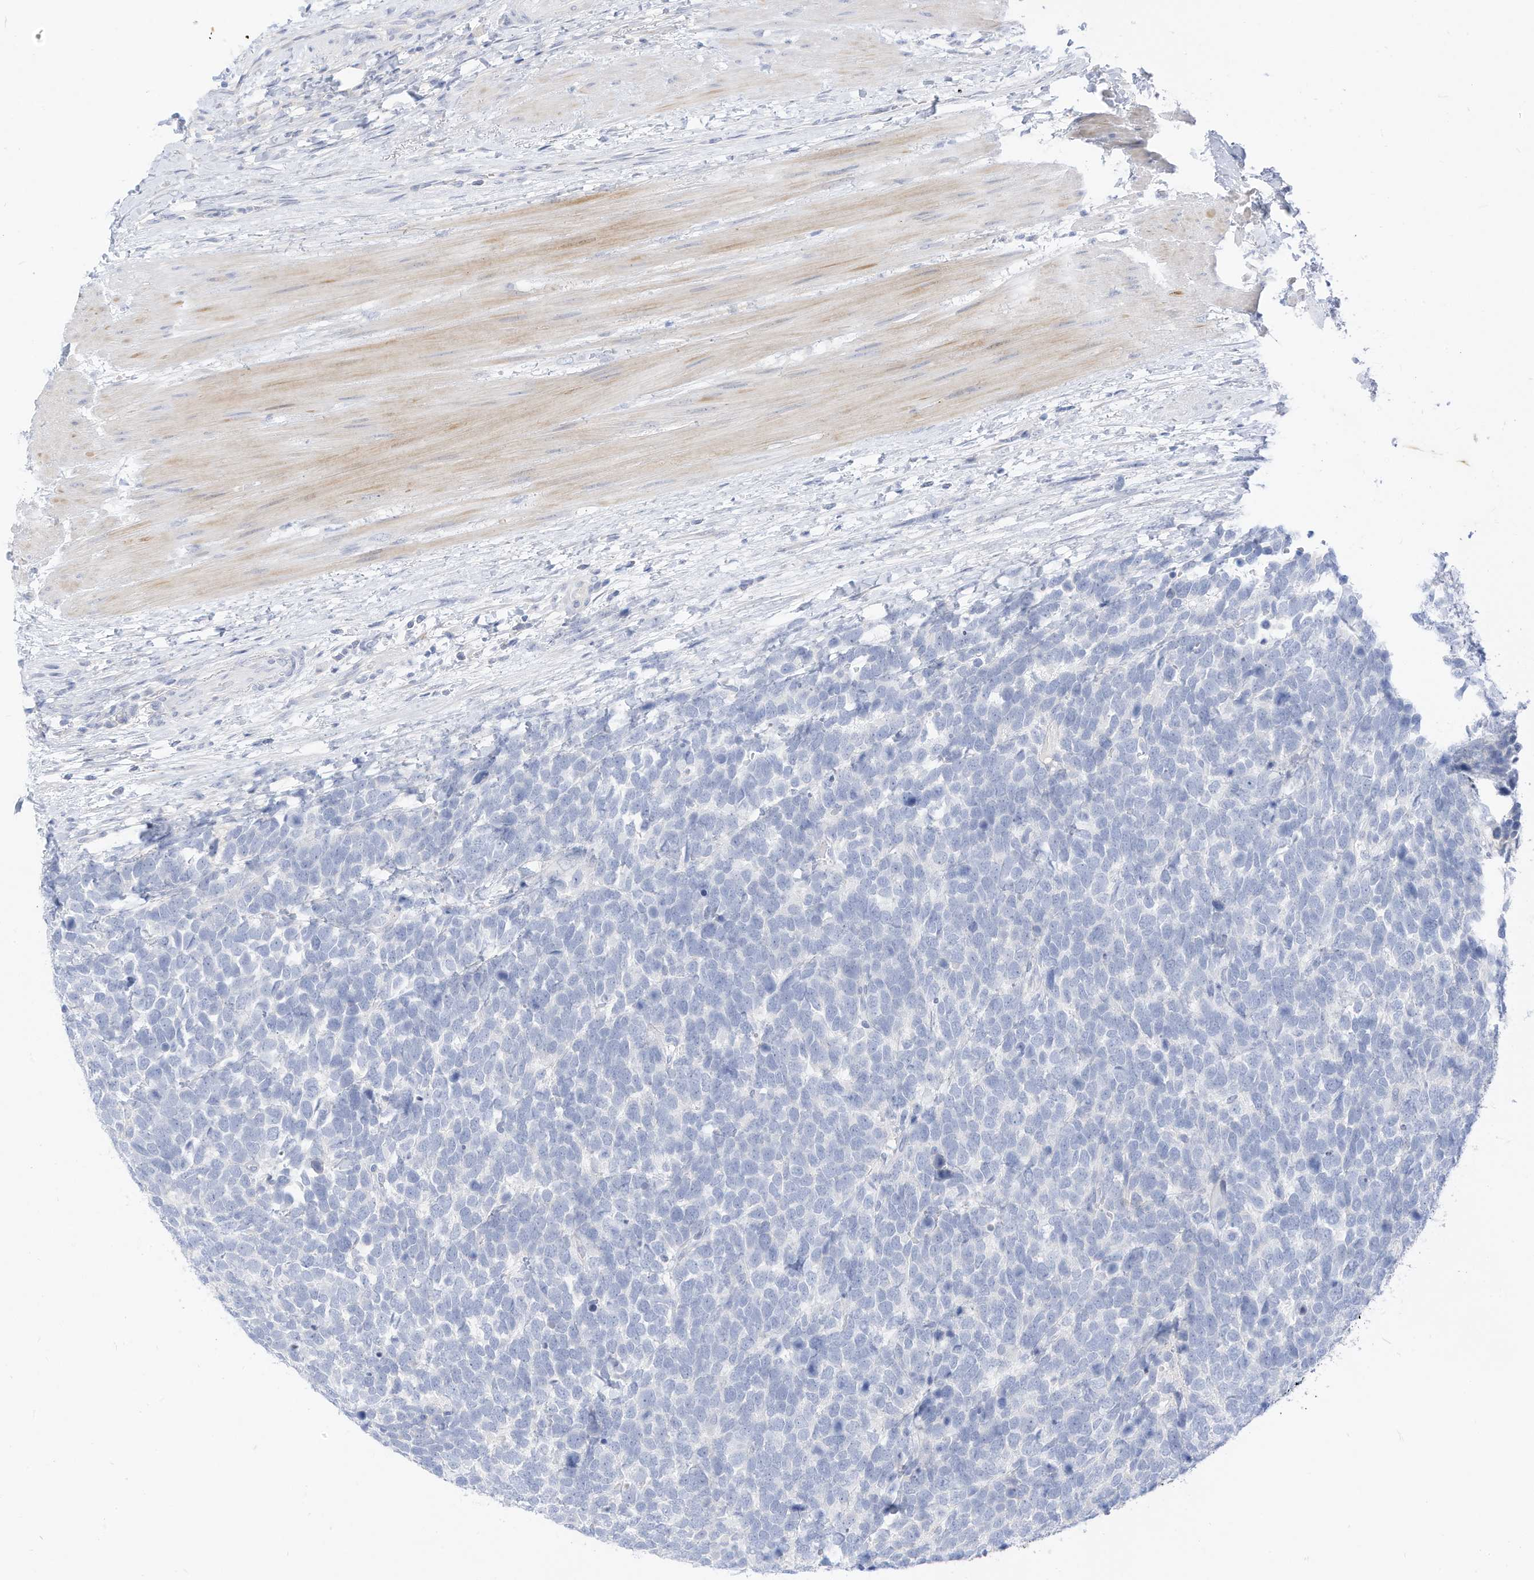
{"staining": {"intensity": "negative", "quantity": "none", "location": "none"}, "tissue": "urothelial cancer", "cell_type": "Tumor cells", "image_type": "cancer", "snomed": [{"axis": "morphology", "description": "Urothelial carcinoma, High grade"}, {"axis": "topography", "description": "Urinary bladder"}], "caption": "The image demonstrates no staining of tumor cells in high-grade urothelial carcinoma.", "gene": "SPOCD1", "patient": {"sex": "female", "age": 82}}